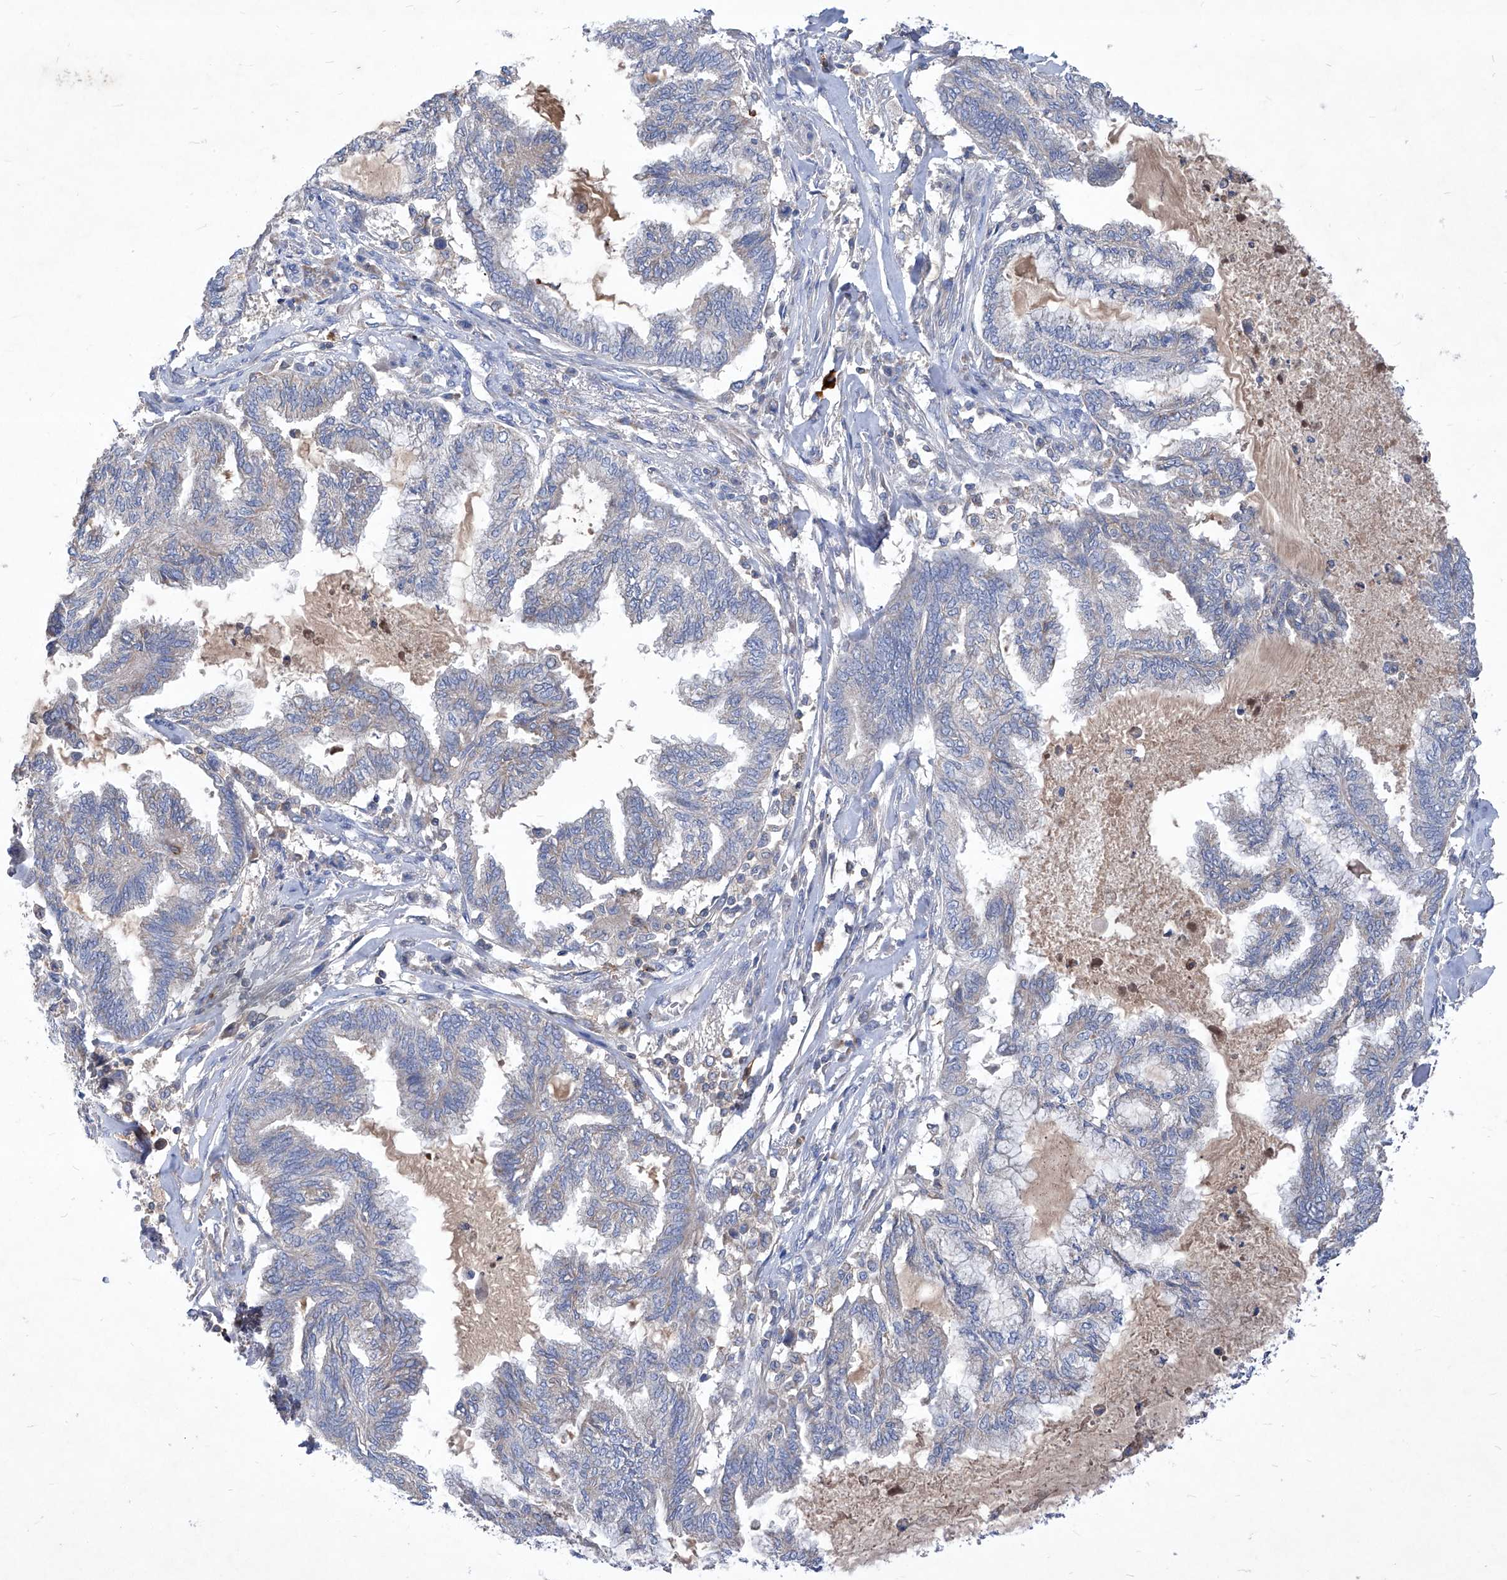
{"staining": {"intensity": "negative", "quantity": "none", "location": "none"}, "tissue": "endometrial cancer", "cell_type": "Tumor cells", "image_type": "cancer", "snomed": [{"axis": "morphology", "description": "Adenocarcinoma, NOS"}, {"axis": "topography", "description": "Endometrium"}], "caption": "This is a image of immunohistochemistry staining of endometrial adenocarcinoma, which shows no staining in tumor cells. (Brightfield microscopy of DAB (3,3'-diaminobenzidine) immunohistochemistry (IHC) at high magnification).", "gene": "EPHA8", "patient": {"sex": "female", "age": 86}}